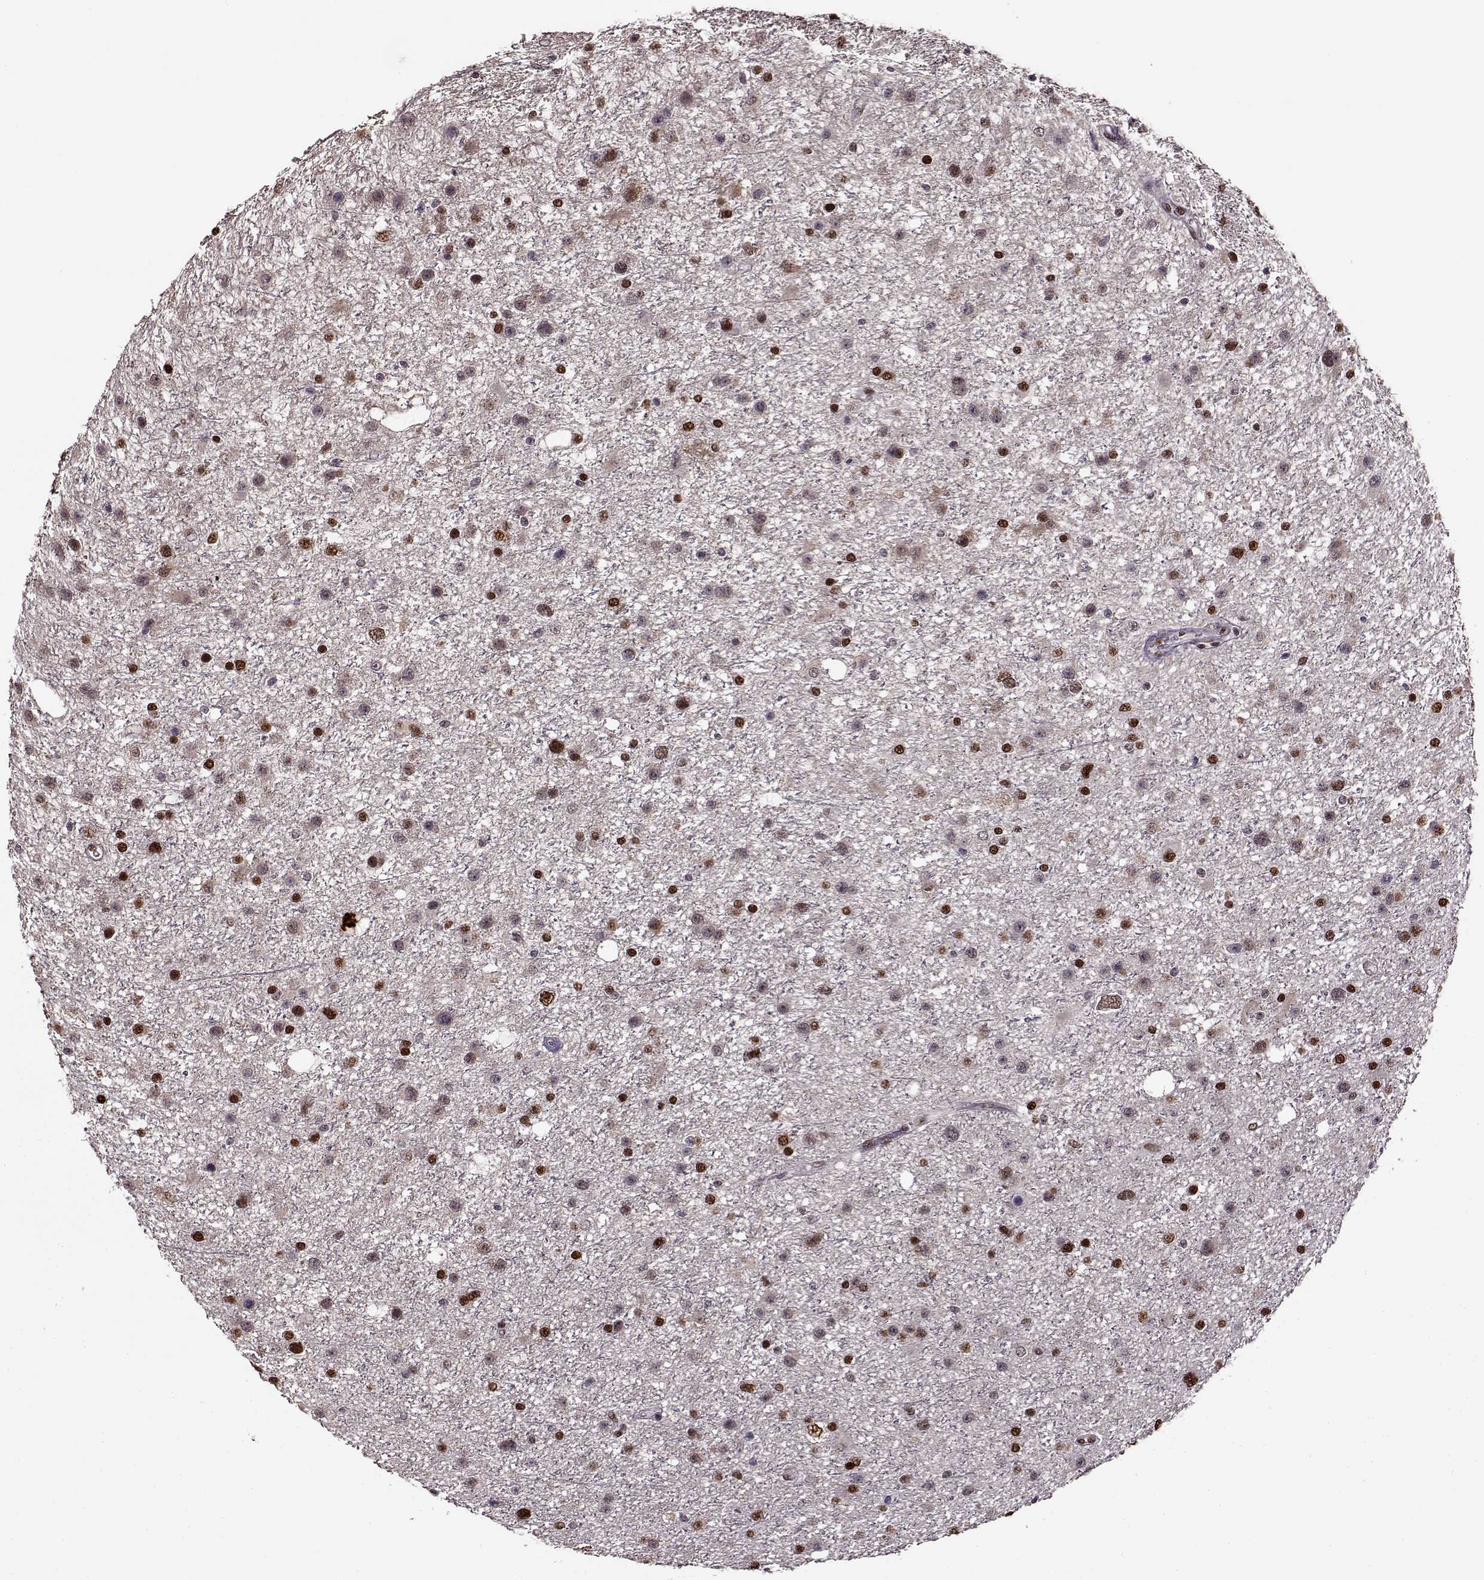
{"staining": {"intensity": "strong", "quantity": "25%-75%", "location": "nuclear"}, "tissue": "glioma", "cell_type": "Tumor cells", "image_type": "cancer", "snomed": [{"axis": "morphology", "description": "Glioma, malignant, Low grade"}, {"axis": "topography", "description": "Brain"}], "caption": "High-power microscopy captured an IHC micrograph of malignant glioma (low-grade), revealing strong nuclear staining in approximately 25%-75% of tumor cells.", "gene": "FTO", "patient": {"sex": "female", "age": 32}}